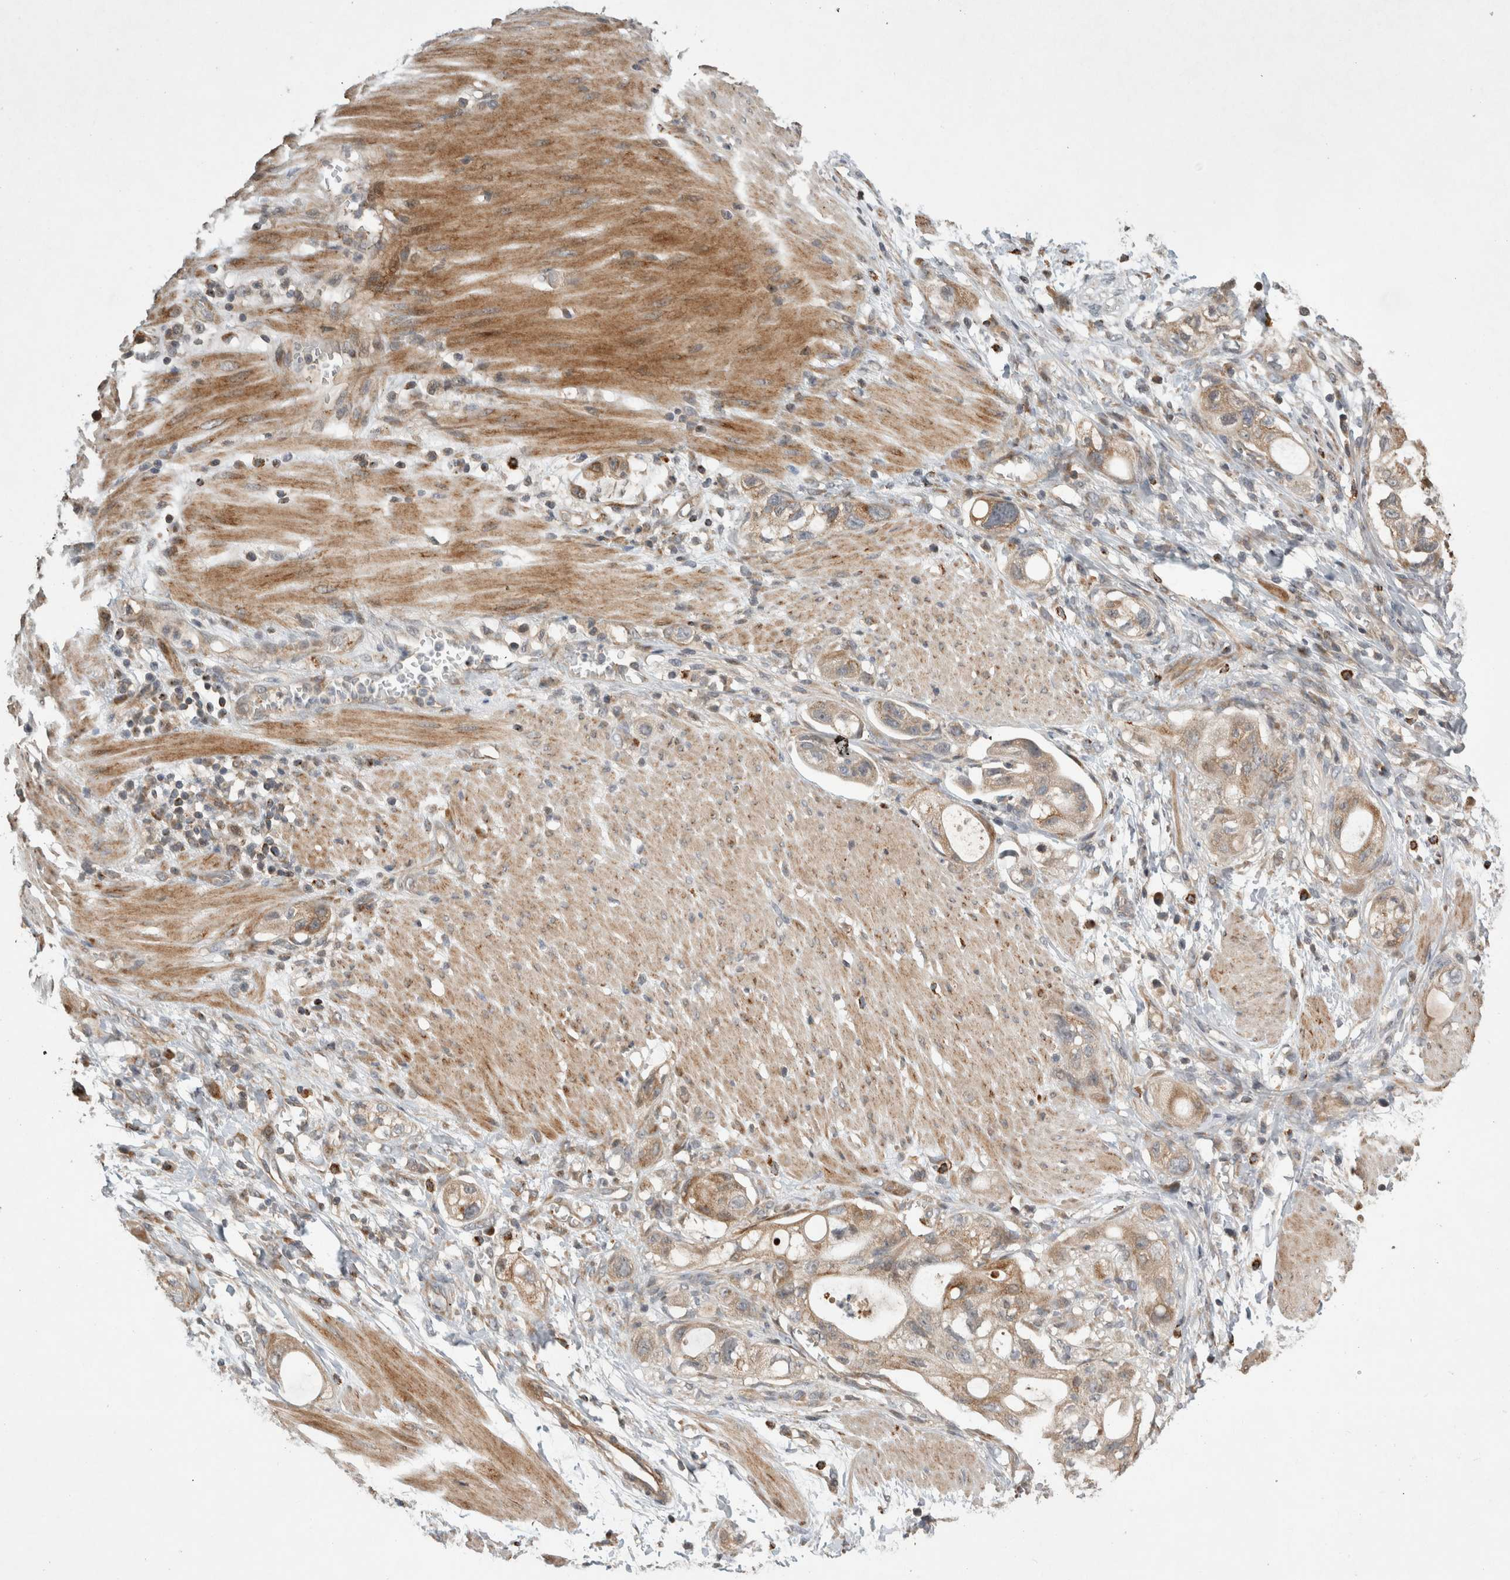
{"staining": {"intensity": "moderate", "quantity": ">75%", "location": "cytoplasmic/membranous"}, "tissue": "stomach cancer", "cell_type": "Tumor cells", "image_type": "cancer", "snomed": [{"axis": "morphology", "description": "Adenocarcinoma, NOS"}, {"axis": "topography", "description": "Stomach"}, {"axis": "topography", "description": "Stomach, lower"}], "caption": "Moderate cytoplasmic/membranous protein positivity is present in about >75% of tumor cells in stomach cancer.", "gene": "SERAC1", "patient": {"sex": "female", "age": 48}}